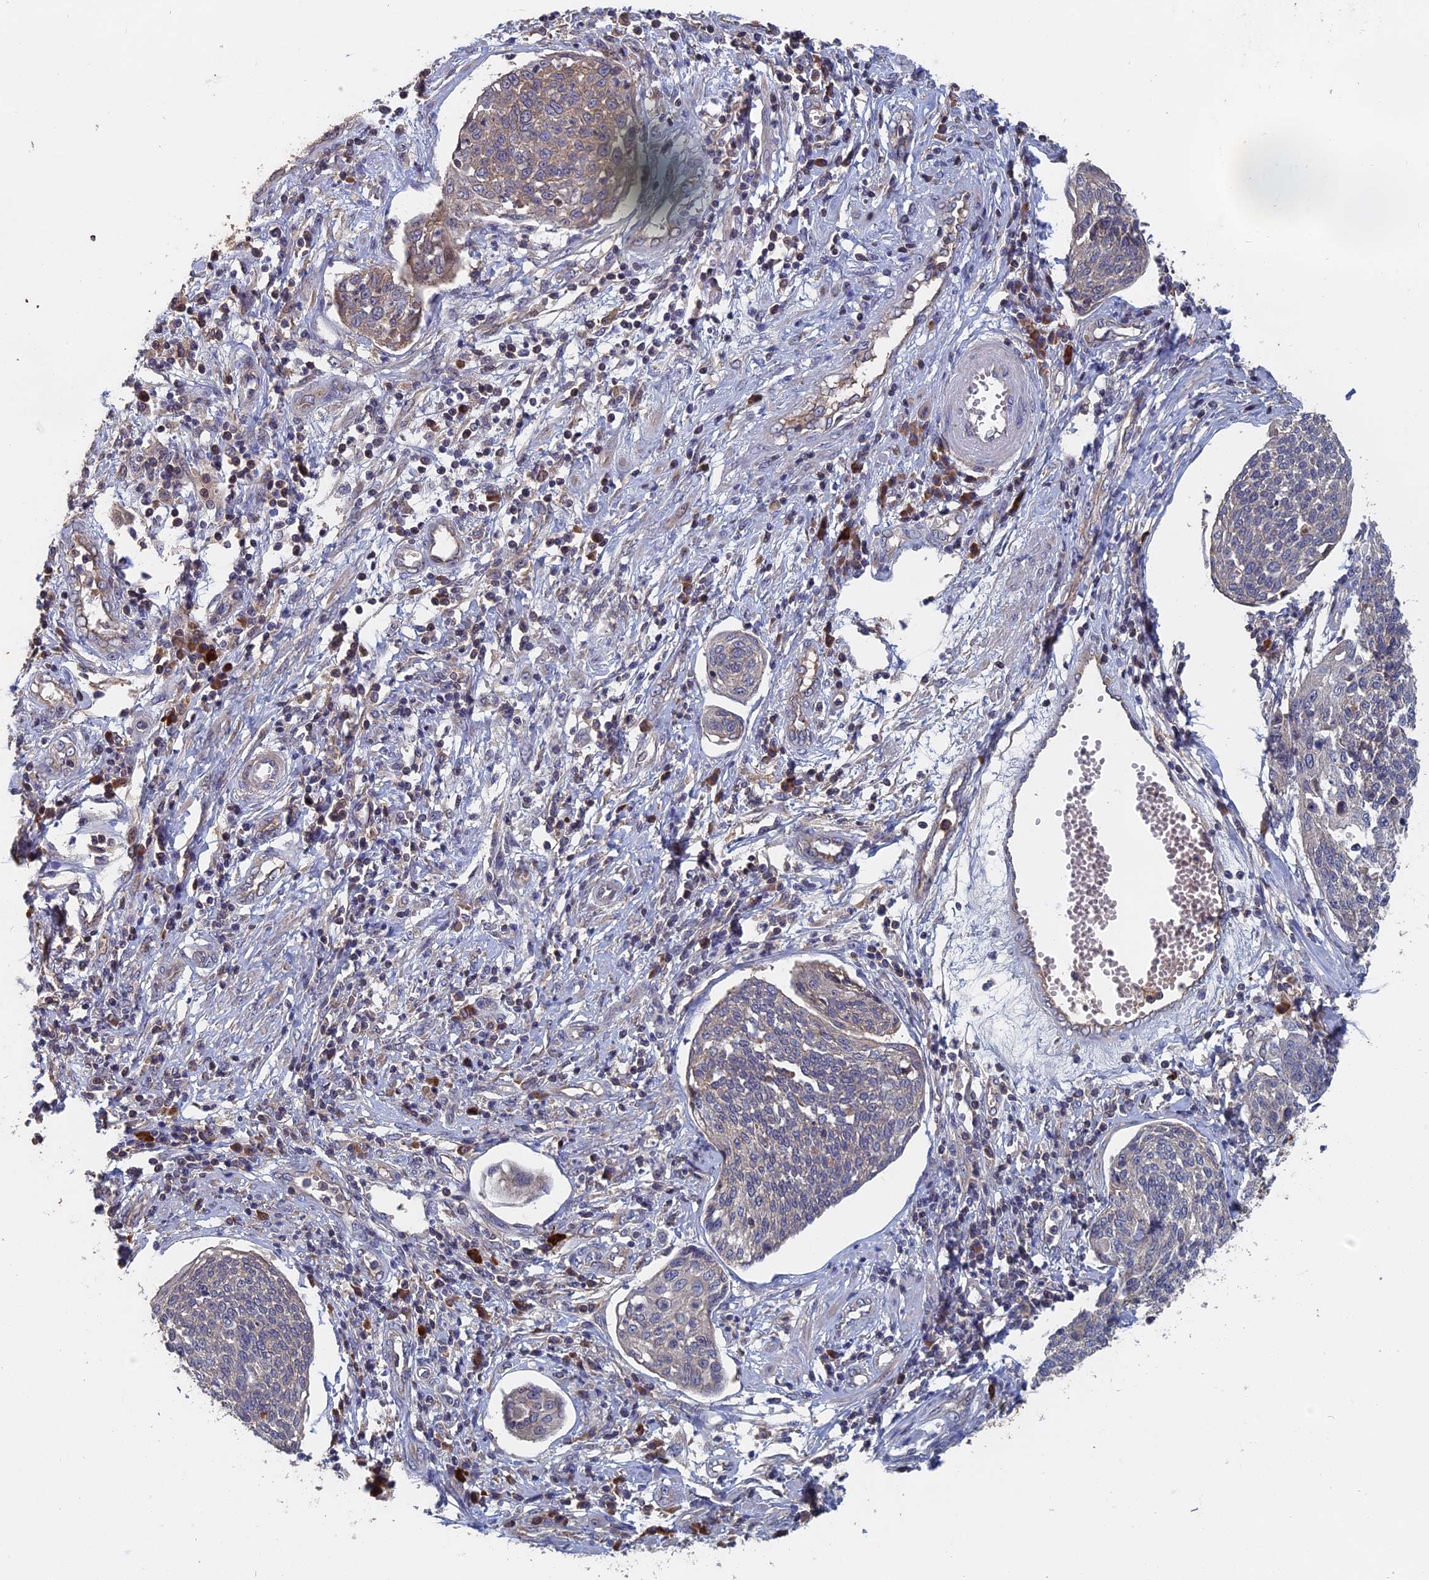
{"staining": {"intensity": "negative", "quantity": "none", "location": "none"}, "tissue": "cervical cancer", "cell_type": "Tumor cells", "image_type": "cancer", "snomed": [{"axis": "morphology", "description": "Squamous cell carcinoma, NOS"}, {"axis": "topography", "description": "Cervix"}], "caption": "There is no significant positivity in tumor cells of cervical cancer (squamous cell carcinoma). Brightfield microscopy of IHC stained with DAB (3,3'-diaminobenzidine) (brown) and hematoxylin (blue), captured at high magnification.", "gene": "SLC33A1", "patient": {"sex": "female", "age": 34}}